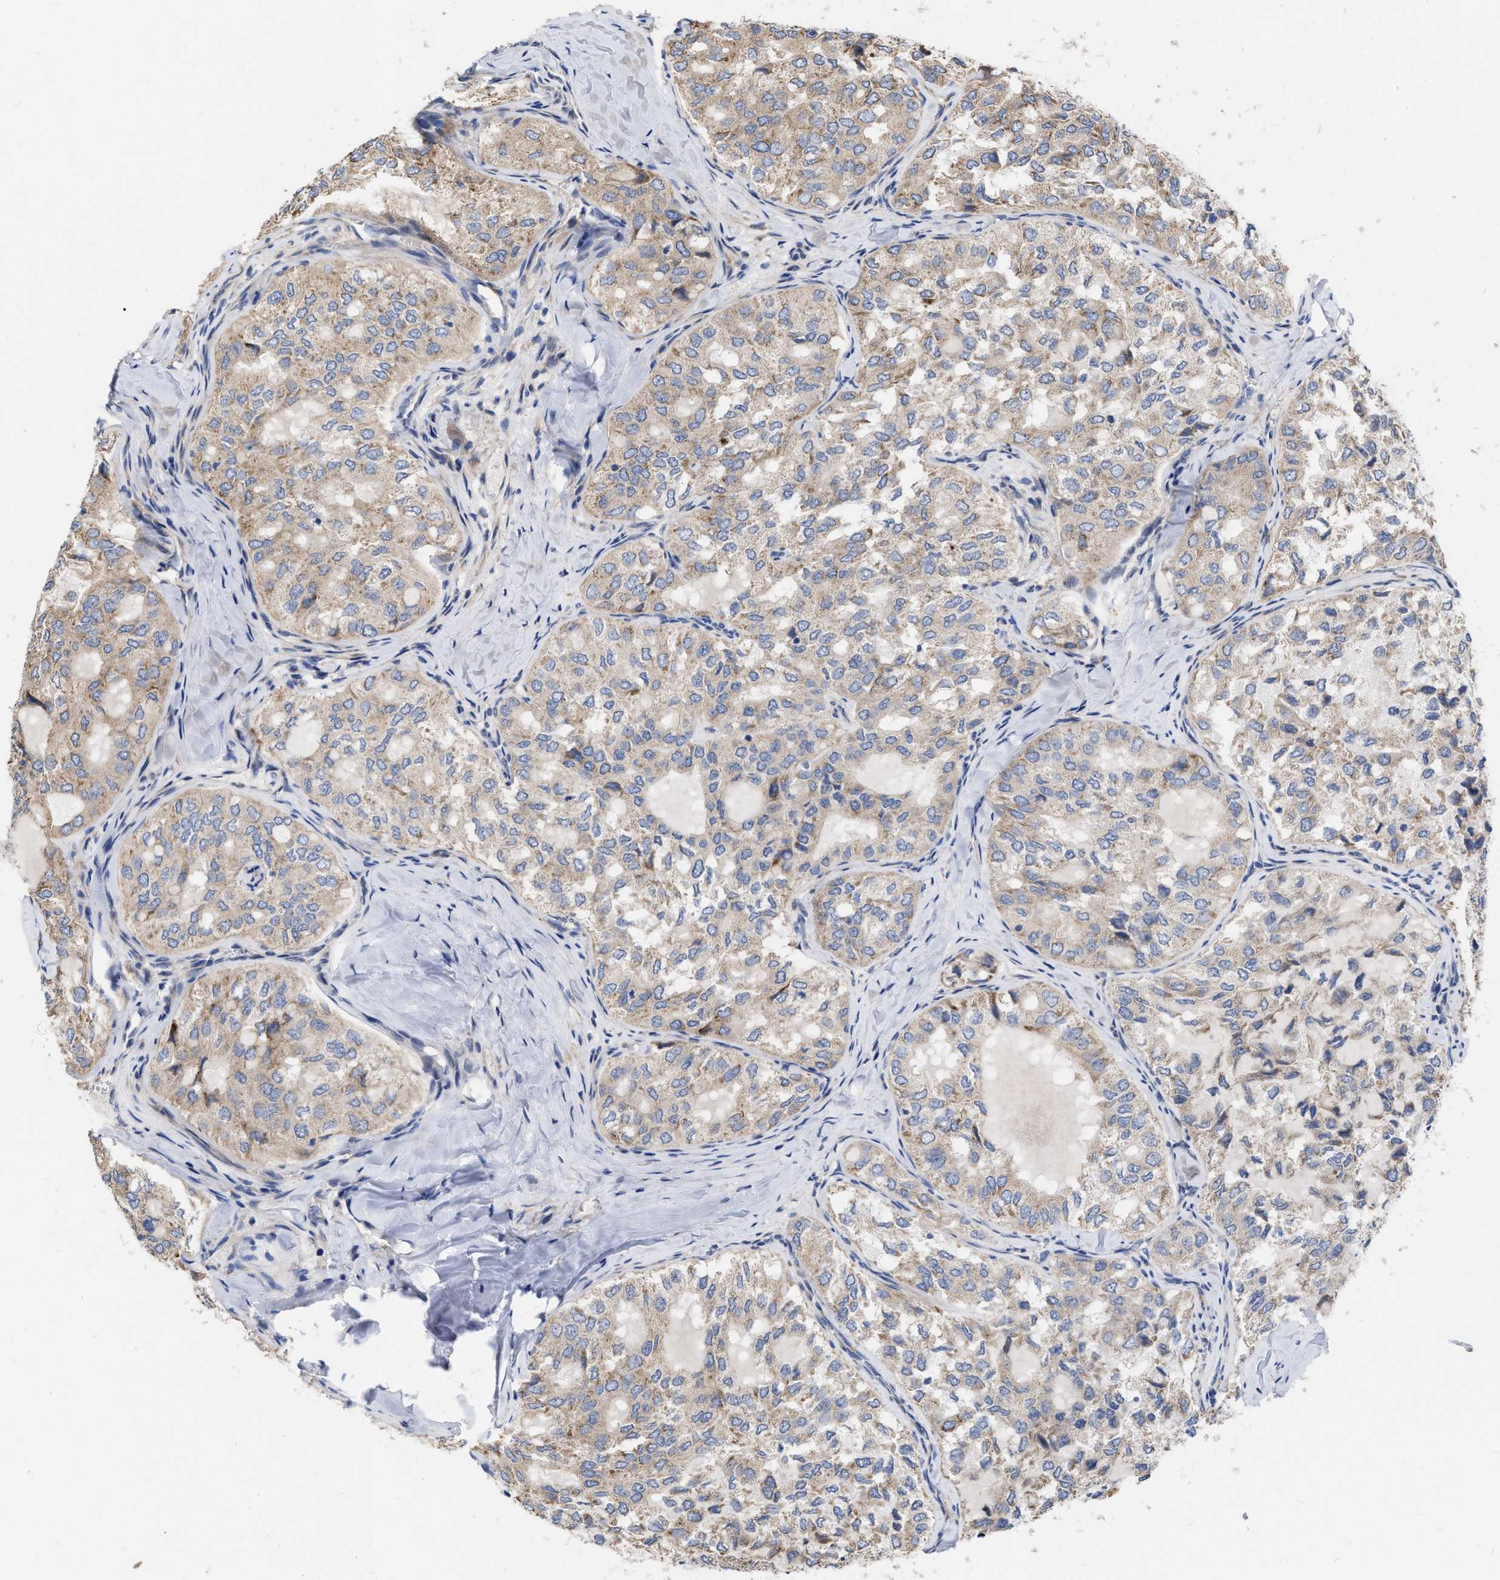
{"staining": {"intensity": "weak", "quantity": ">75%", "location": "cytoplasmic/membranous"}, "tissue": "thyroid cancer", "cell_type": "Tumor cells", "image_type": "cancer", "snomed": [{"axis": "morphology", "description": "Follicular adenoma carcinoma, NOS"}, {"axis": "topography", "description": "Thyroid gland"}], "caption": "Brown immunohistochemical staining in human thyroid cancer (follicular adenoma carcinoma) displays weak cytoplasmic/membranous expression in approximately >75% of tumor cells.", "gene": "MLST8", "patient": {"sex": "male", "age": 75}}